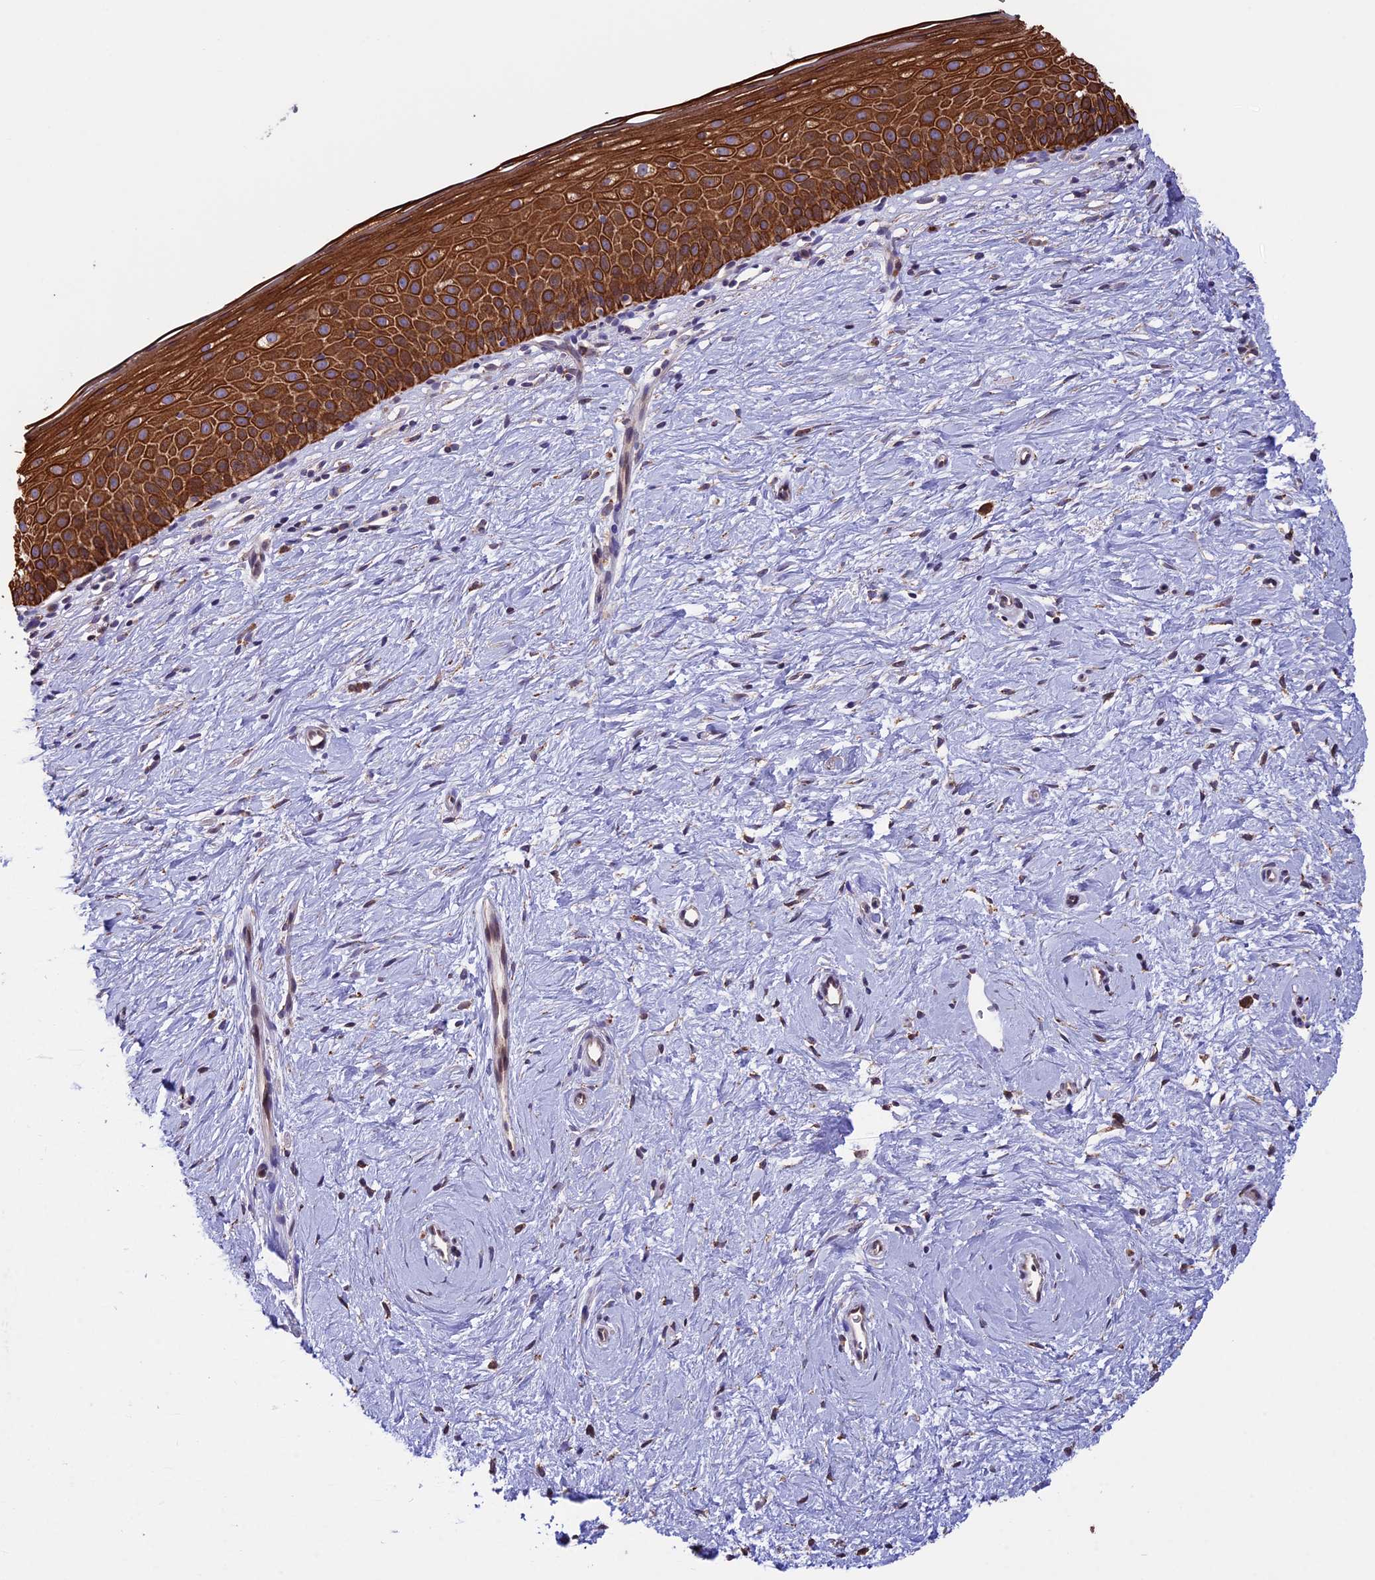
{"staining": {"intensity": "strong", "quantity": "25%-75%", "location": "cytoplasmic/membranous"}, "tissue": "cervix", "cell_type": "Glandular cells", "image_type": "normal", "snomed": [{"axis": "morphology", "description": "Normal tissue, NOS"}, {"axis": "topography", "description": "Cervix"}], "caption": "The immunohistochemical stain labels strong cytoplasmic/membranous positivity in glandular cells of normal cervix. (DAB (3,3'-diaminobenzidine) = brown stain, brightfield microscopy at high magnification).", "gene": "DMRTA2", "patient": {"sex": "female", "age": 57}}